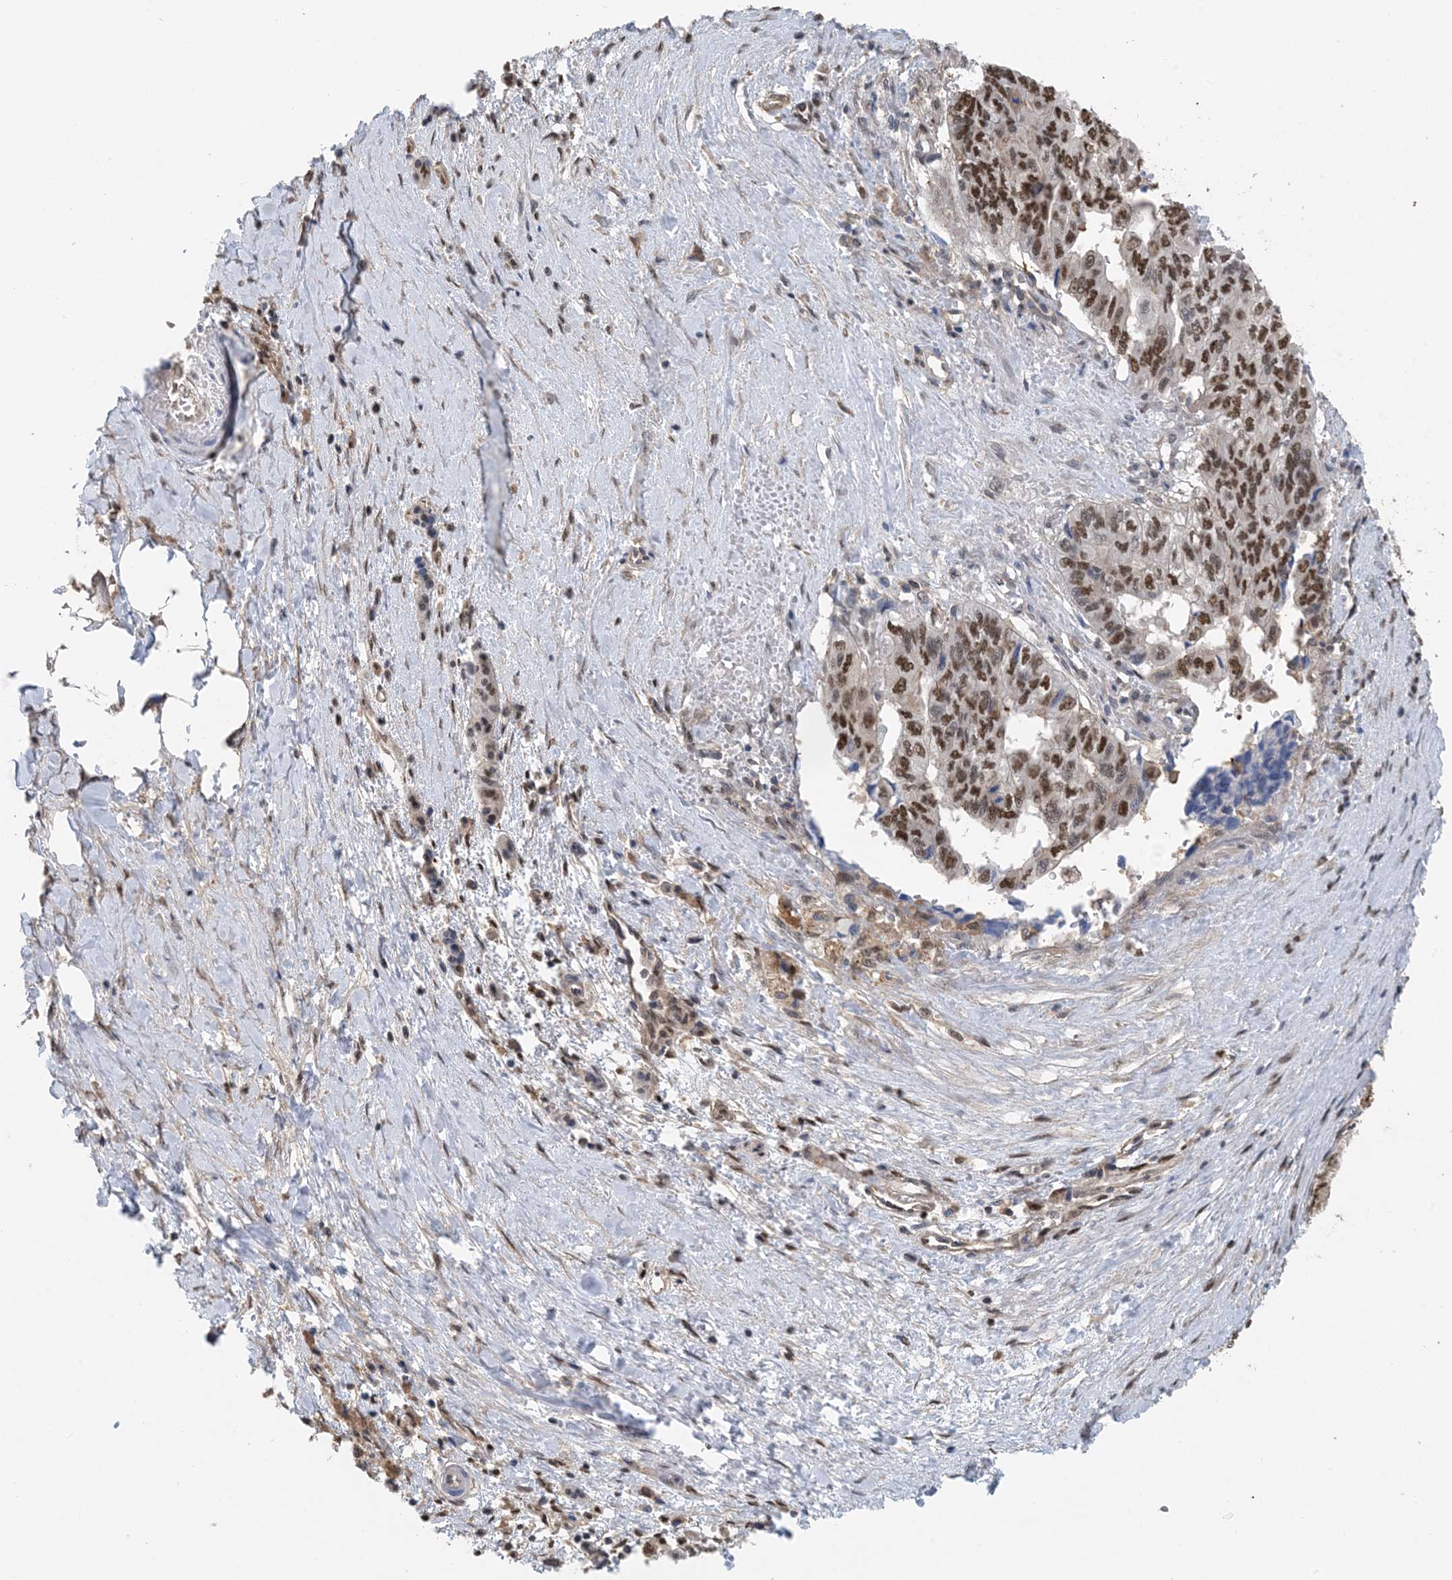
{"staining": {"intensity": "strong", "quantity": ">75%", "location": "nuclear"}, "tissue": "pancreatic cancer", "cell_type": "Tumor cells", "image_type": "cancer", "snomed": [{"axis": "morphology", "description": "Adenocarcinoma, NOS"}, {"axis": "topography", "description": "Pancreas"}], "caption": "This histopathology image demonstrates adenocarcinoma (pancreatic) stained with IHC to label a protein in brown. The nuclear of tumor cells show strong positivity for the protein. Nuclei are counter-stained blue.", "gene": "HIKESHI", "patient": {"sex": "male", "age": 51}}